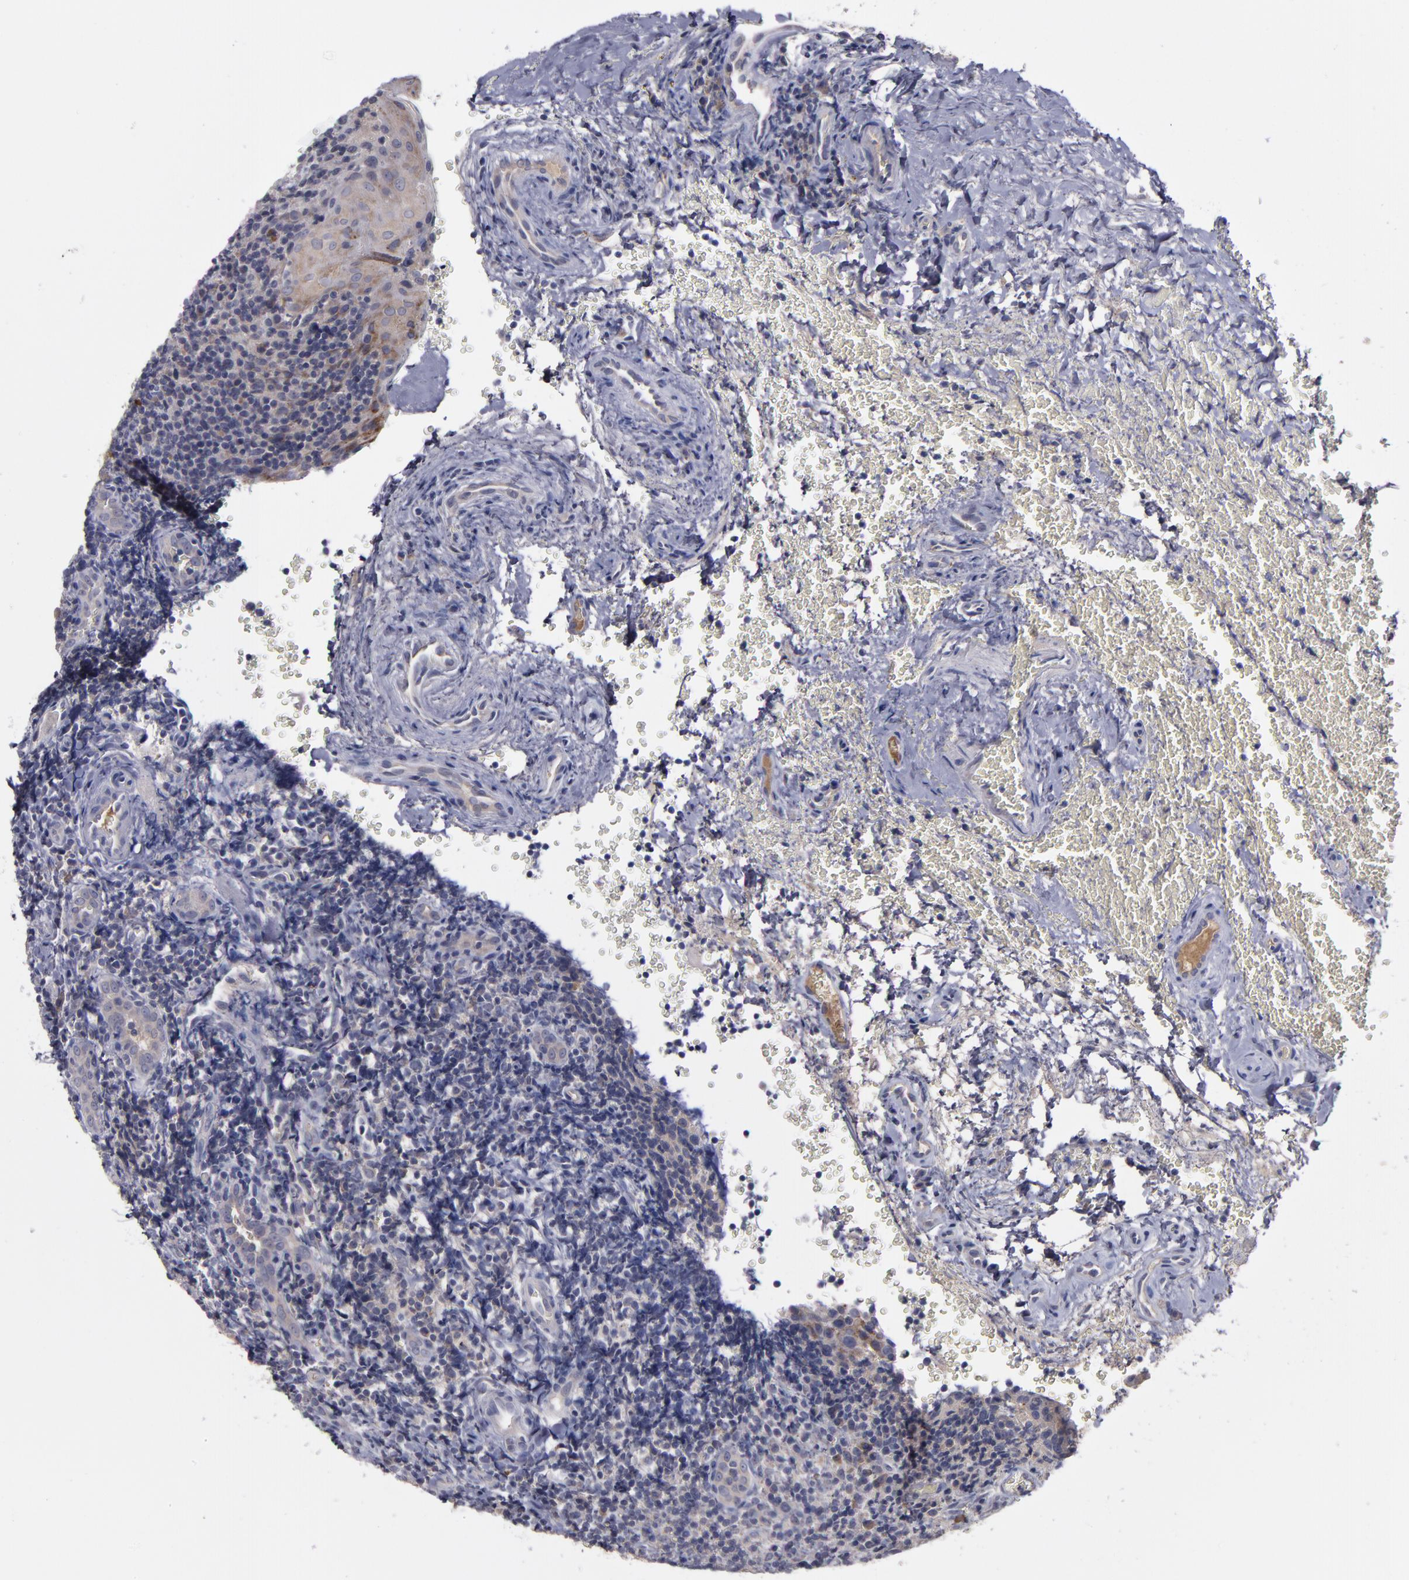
{"staining": {"intensity": "negative", "quantity": "none", "location": "none"}, "tissue": "tonsil", "cell_type": "Germinal center cells", "image_type": "normal", "snomed": [{"axis": "morphology", "description": "Normal tissue, NOS"}, {"axis": "topography", "description": "Tonsil"}], "caption": "DAB immunohistochemical staining of unremarkable human tonsil exhibits no significant staining in germinal center cells. (Brightfield microscopy of DAB immunohistochemistry at high magnification).", "gene": "MMP11", "patient": {"sex": "male", "age": 20}}